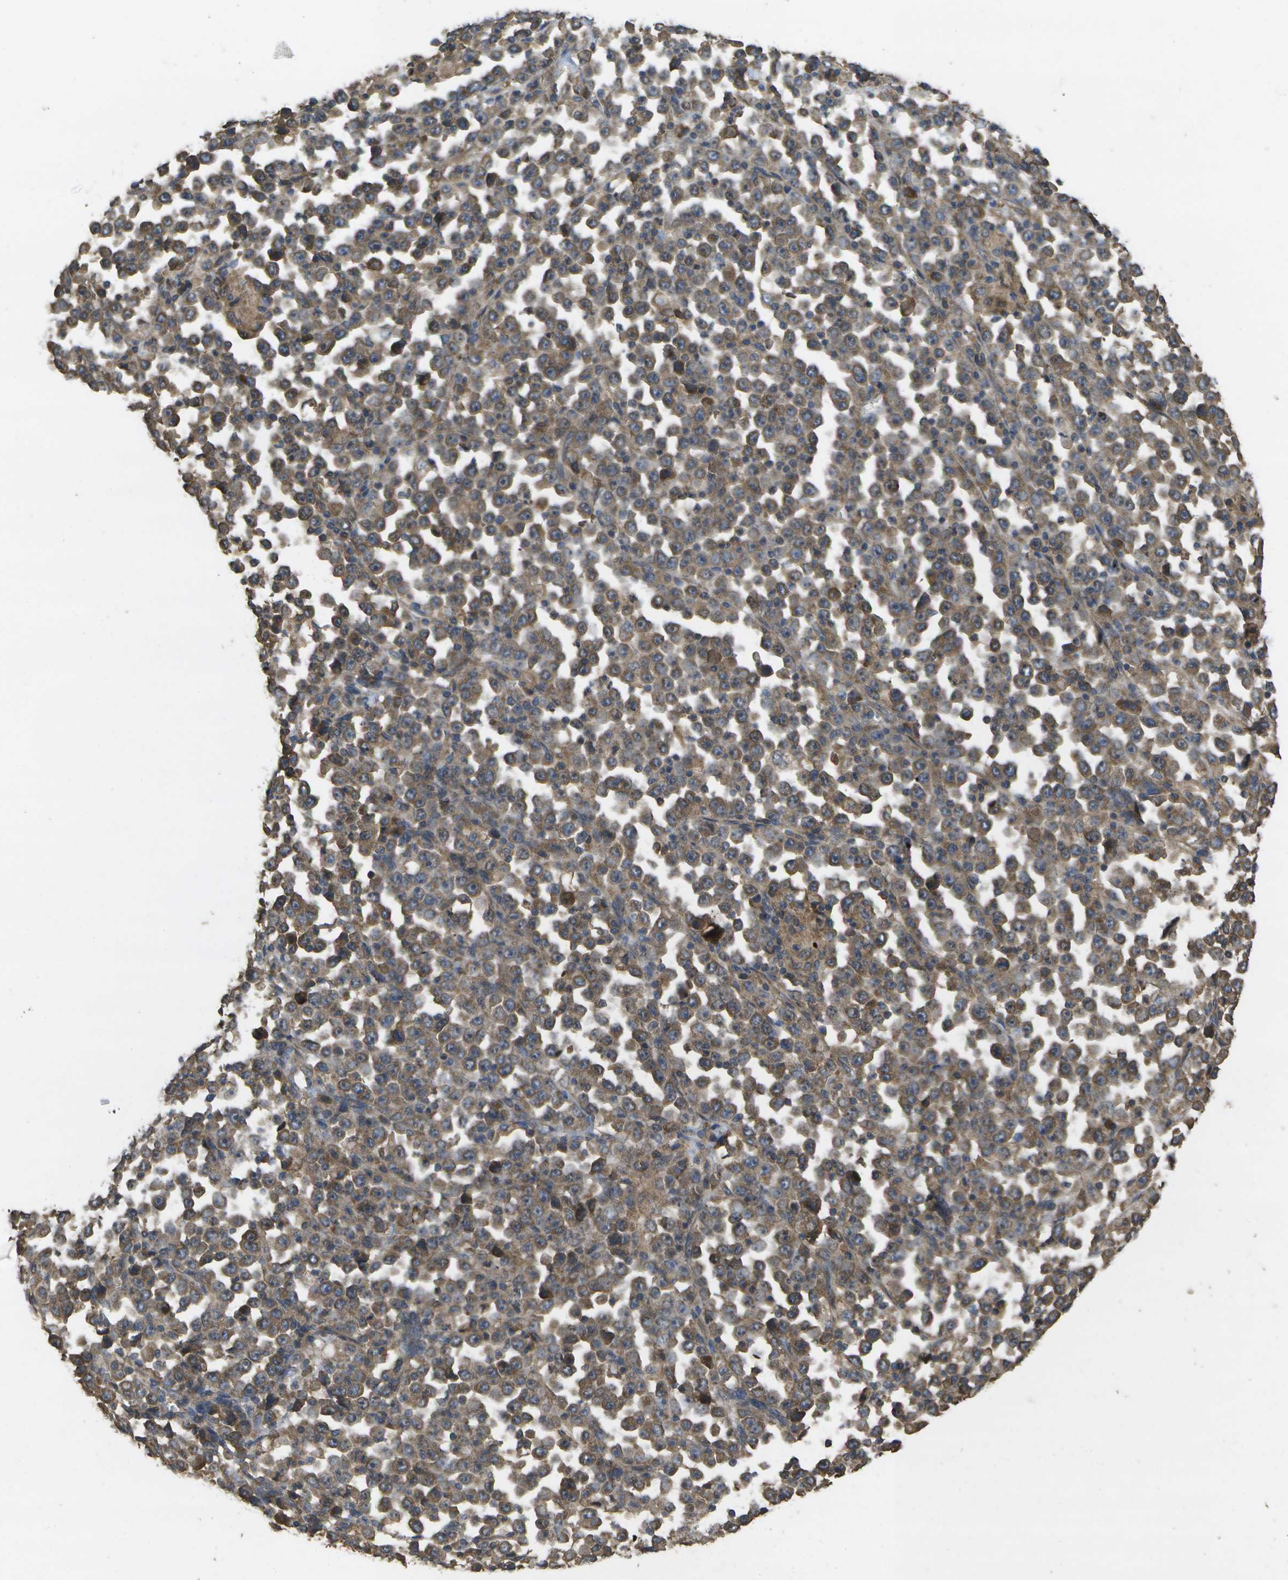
{"staining": {"intensity": "moderate", "quantity": ">75%", "location": "cytoplasmic/membranous"}, "tissue": "stomach cancer", "cell_type": "Tumor cells", "image_type": "cancer", "snomed": [{"axis": "morphology", "description": "Normal tissue, NOS"}, {"axis": "morphology", "description": "Adenocarcinoma, NOS"}, {"axis": "topography", "description": "Stomach, upper"}, {"axis": "topography", "description": "Stomach"}], "caption": "Immunohistochemical staining of stomach adenocarcinoma reveals moderate cytoplasmic/membranous protein positivity in approximately >75% of tumor cells.", "gene": "SACS", "patient": {"sex": "male", "age": 59}}